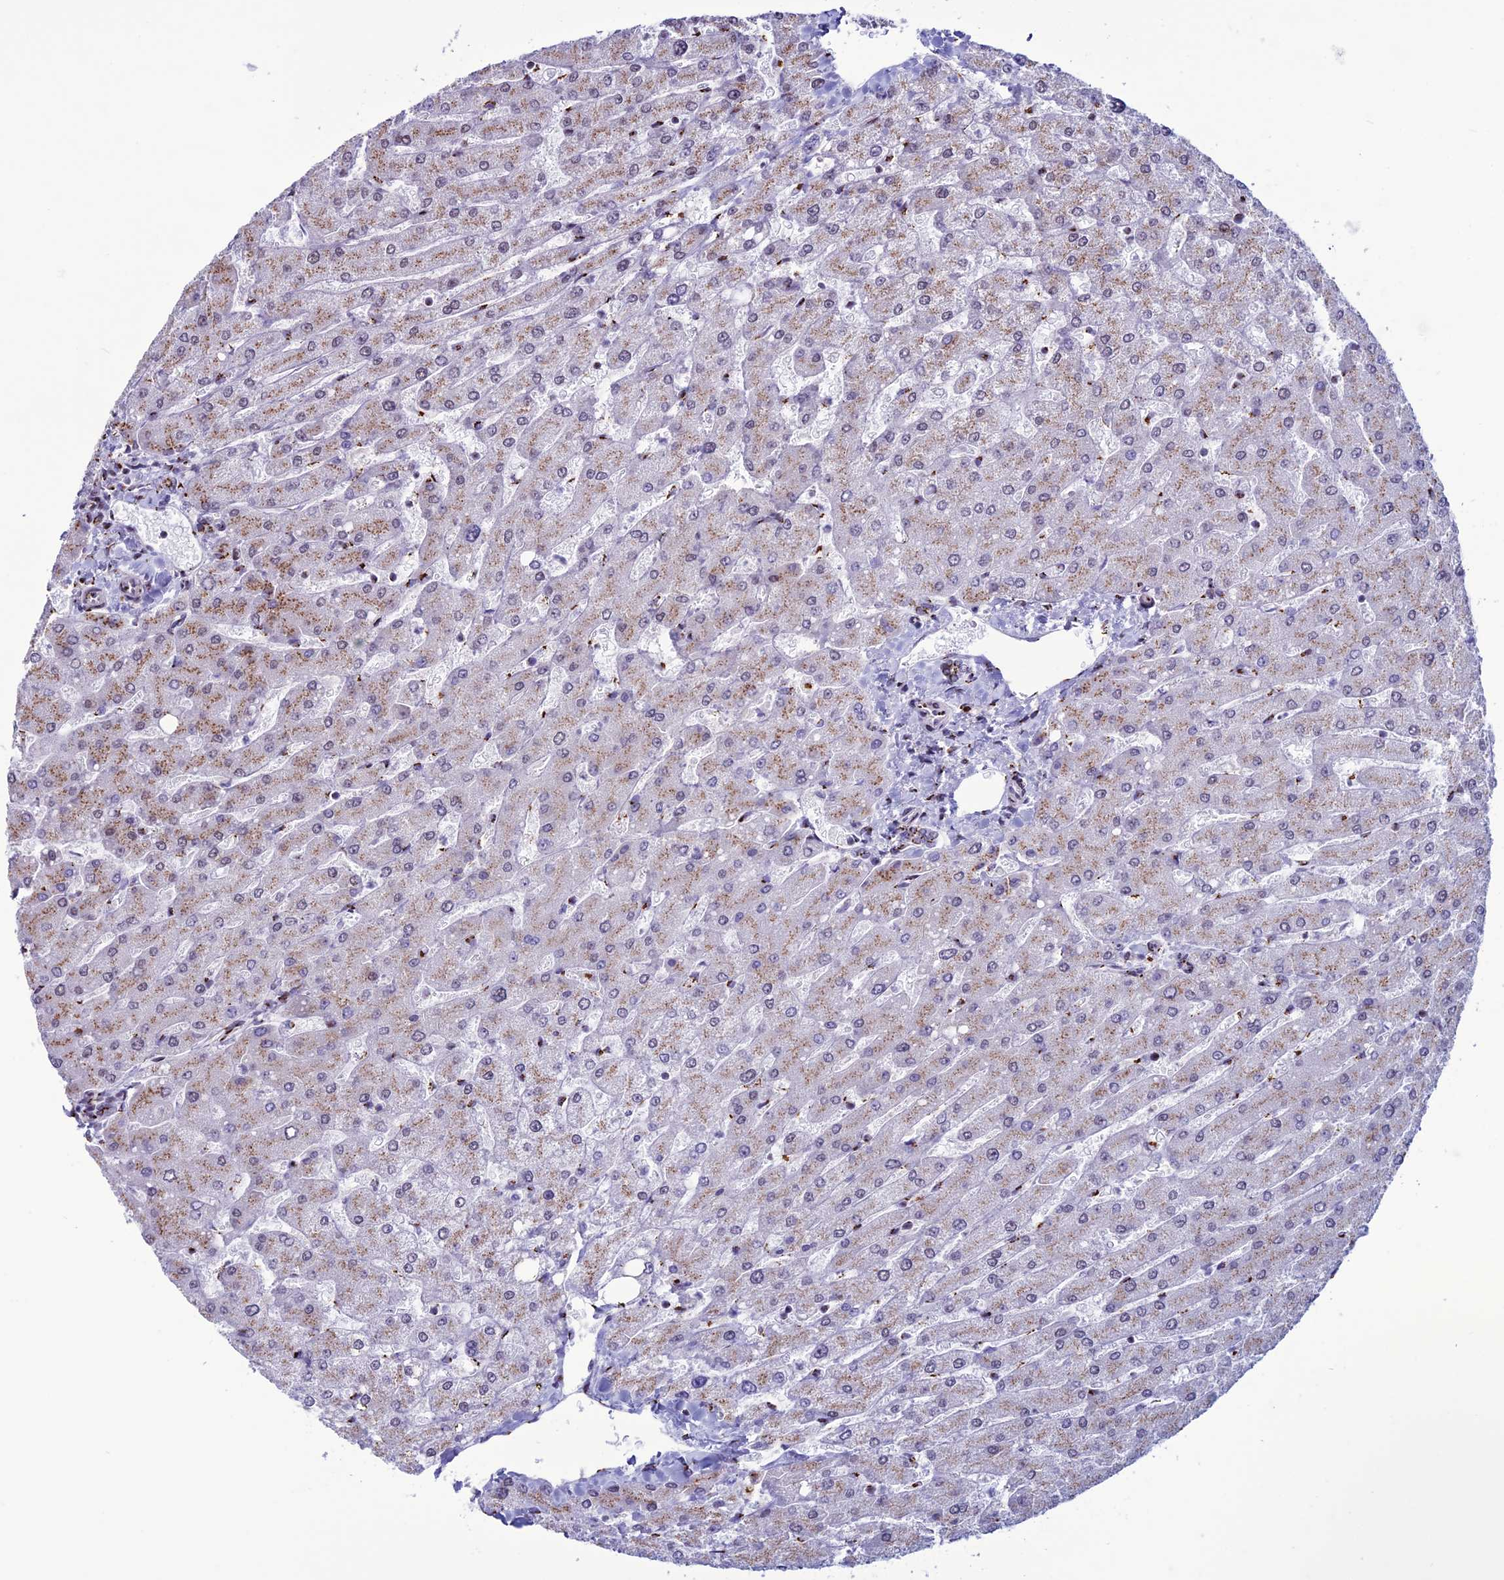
{"staining": {"intensity": "moderate", "quantity": "25%-75%", "location": "cytoplasmic/membranous"}, "tissue": "liver", "cell_type": "Cholangiocytes", "image_type": "normal", "snomed": [{"axis": "morphology", "description": "Normal tissue, NOS"}, {"axis": "topography", "description": "Liver"}], "caption": "IHC image of unremarkable liver: liver stained using IHC exhibits medium levels of moderate protein expression localized specifically in the cytoplasmic/membranous of cholangiocytes, appearing as a cytoplasmic/membranous brown color.", "gene": "PLEKHA4", "patient": {"sex": "male", "age": 55}}